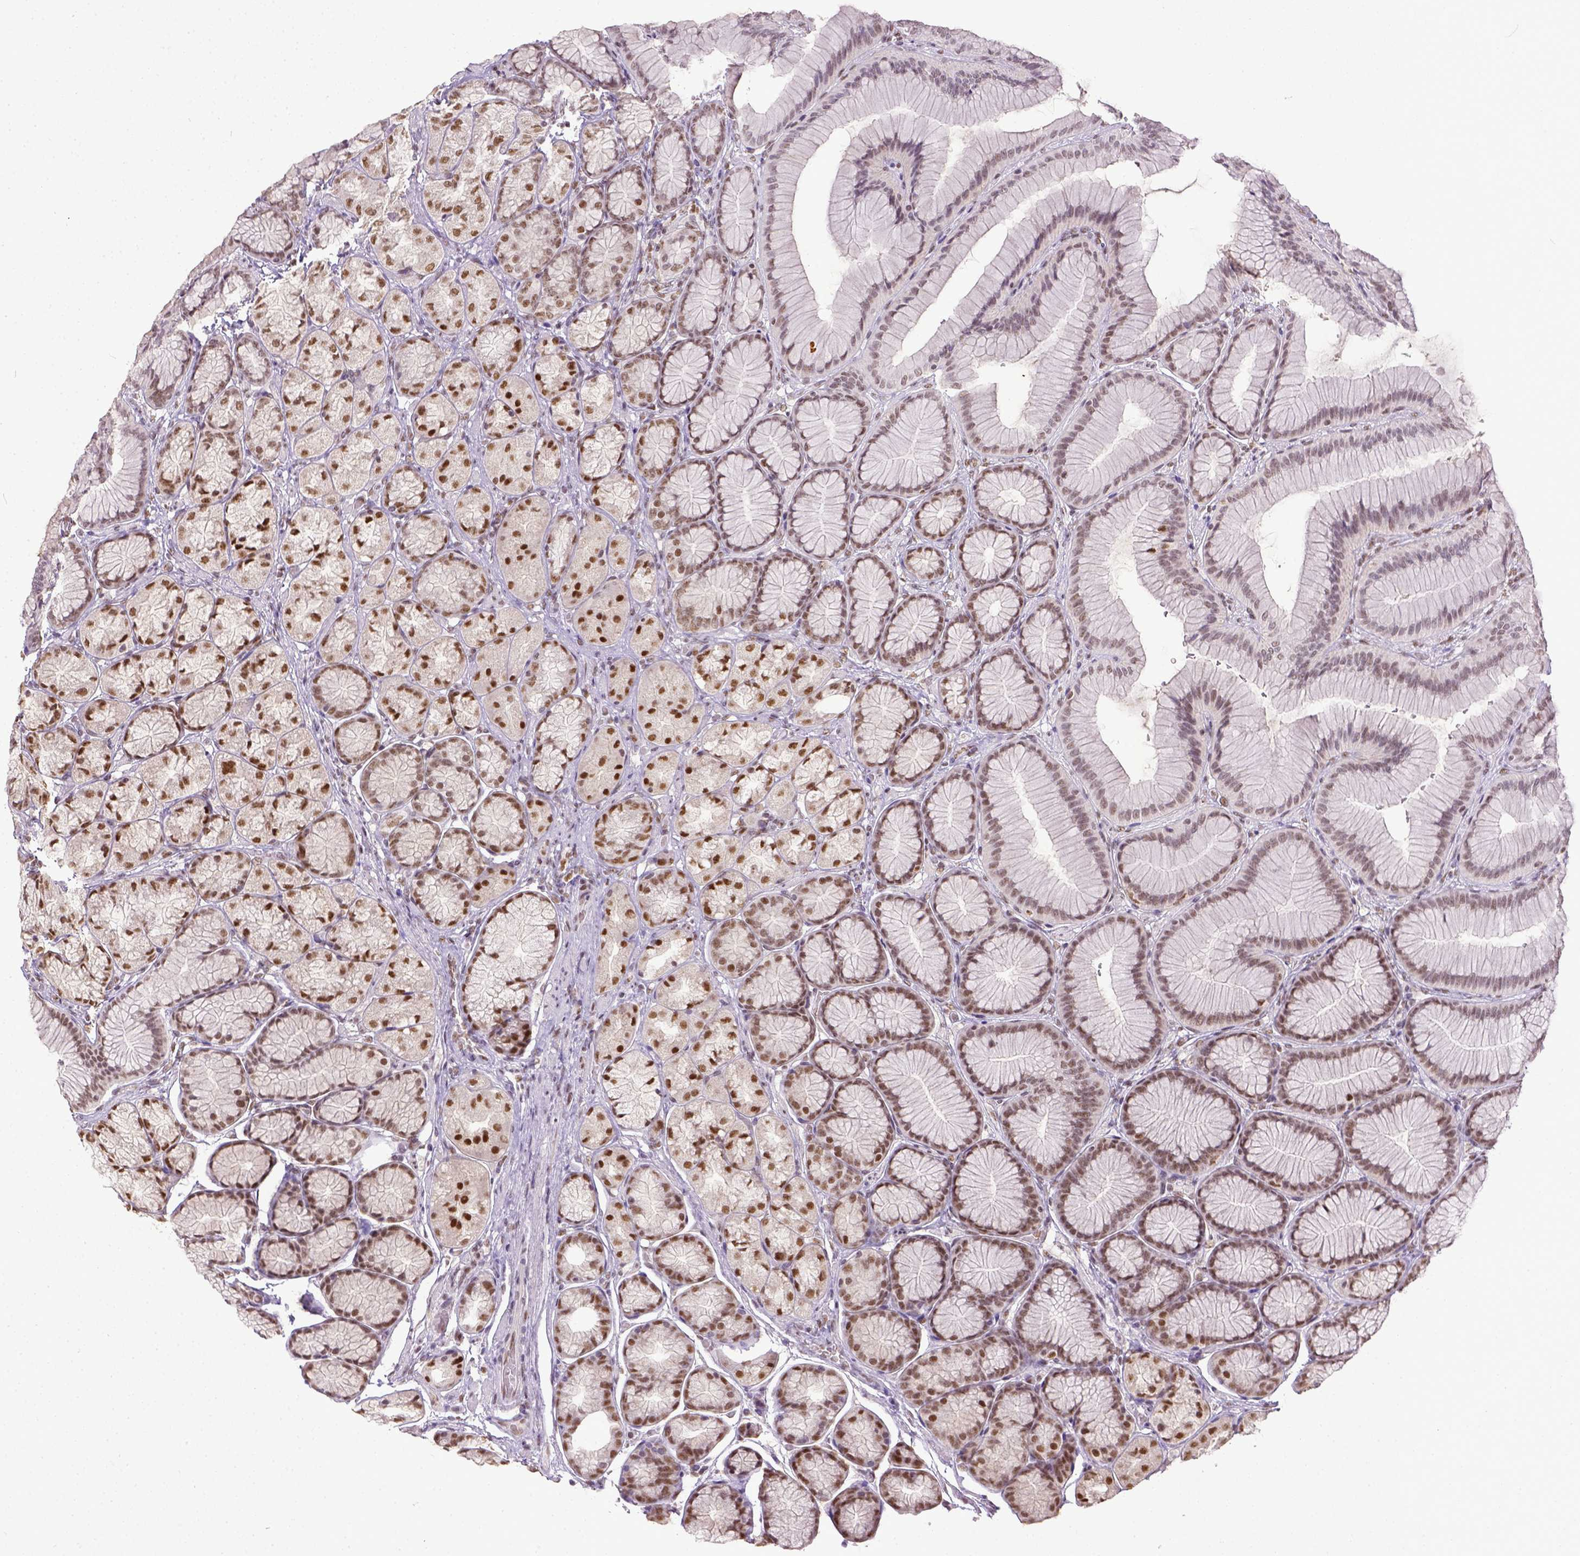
{"staining": {"intensity": "moderate", "quantity": ">75%", "location": "nuclear"}, "tissue": "stomach", "cell_type": "Glandular cells", "image_type": "normal", "snomed": [{"axis": "morphology", "description": "Normal tissue, NOS"}, {"axis": "morphology", "description": "Adenocarcinoma, NOS"}, {"axis": "morphology", "description": "Adenocarcinoma, High grade"}, {"axis": "topography", "description": "Stomach, upper"}, {"axis": "topography", "description": "Stomach"}], "caption": "This micrograph demonstrates benign stomach stained with immunohistochemistry (IHC) to label a protein in brown. The nuclear of glandular cells show moderate positivity for the protein. Nuclei are counter-stained blue.", "gene": "ERCC1", "patient": {"sex": "female", "age": 65}}